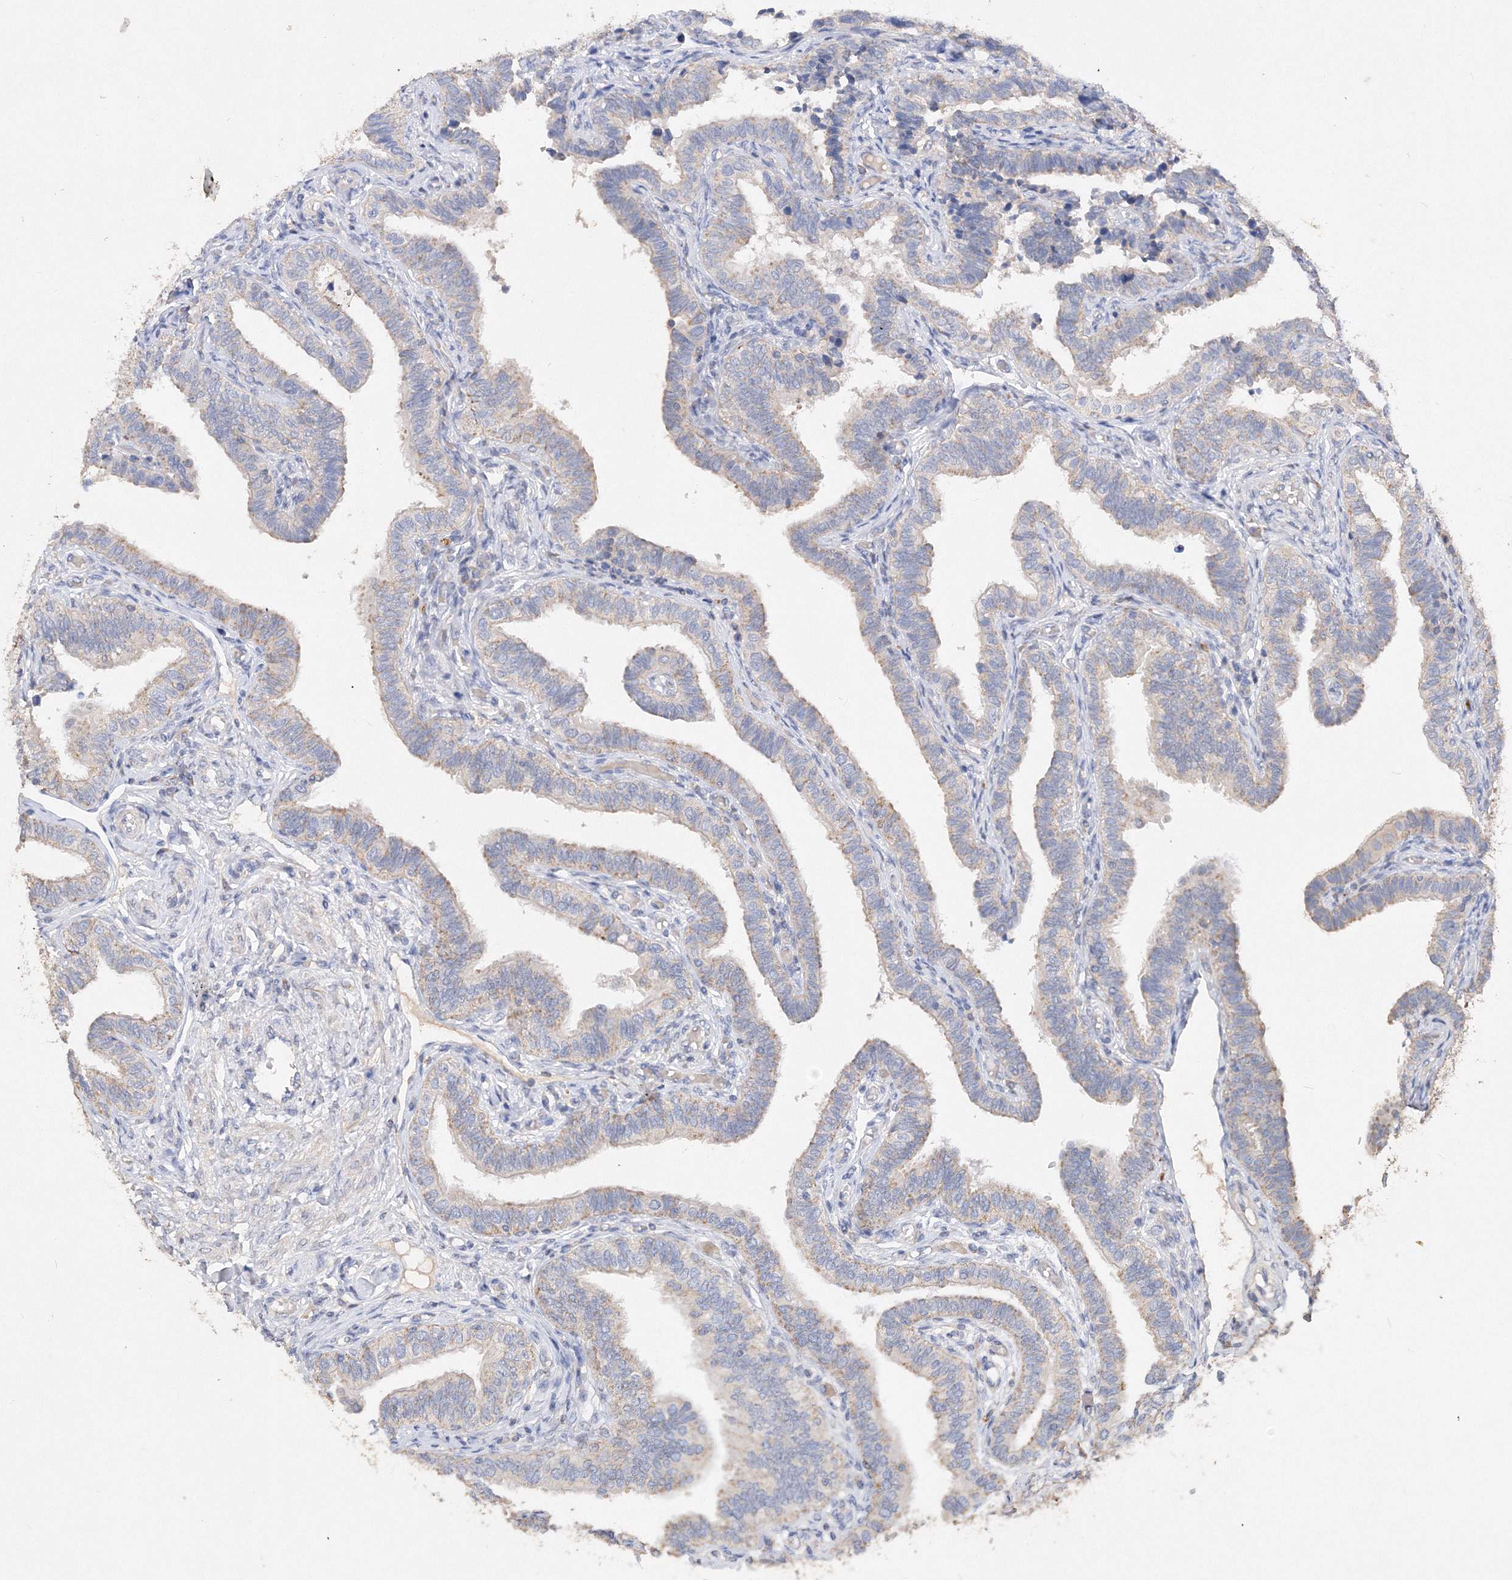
{"staining": {"intensity": "weak", "quantity": "<25%", "location": "cytoplasmic/membranous"}, "tissue": "fallopian tube", "cell_type": "Glandular cells", "image_type": "normal", "snomed": [{"axis": "morphology", "description": "Normal tissue, NOS"}, {"axis": "topography", "description": "Fallopian tube"}], "caption": "The IHC image has no significant positivity in glandular cells of fallopian tube. (Brightfield microscopy of DAB immunohistochemistry (IHC) at high magnification).", "gene": "GLS", "patient": {"sex": "female", "age": 39}}